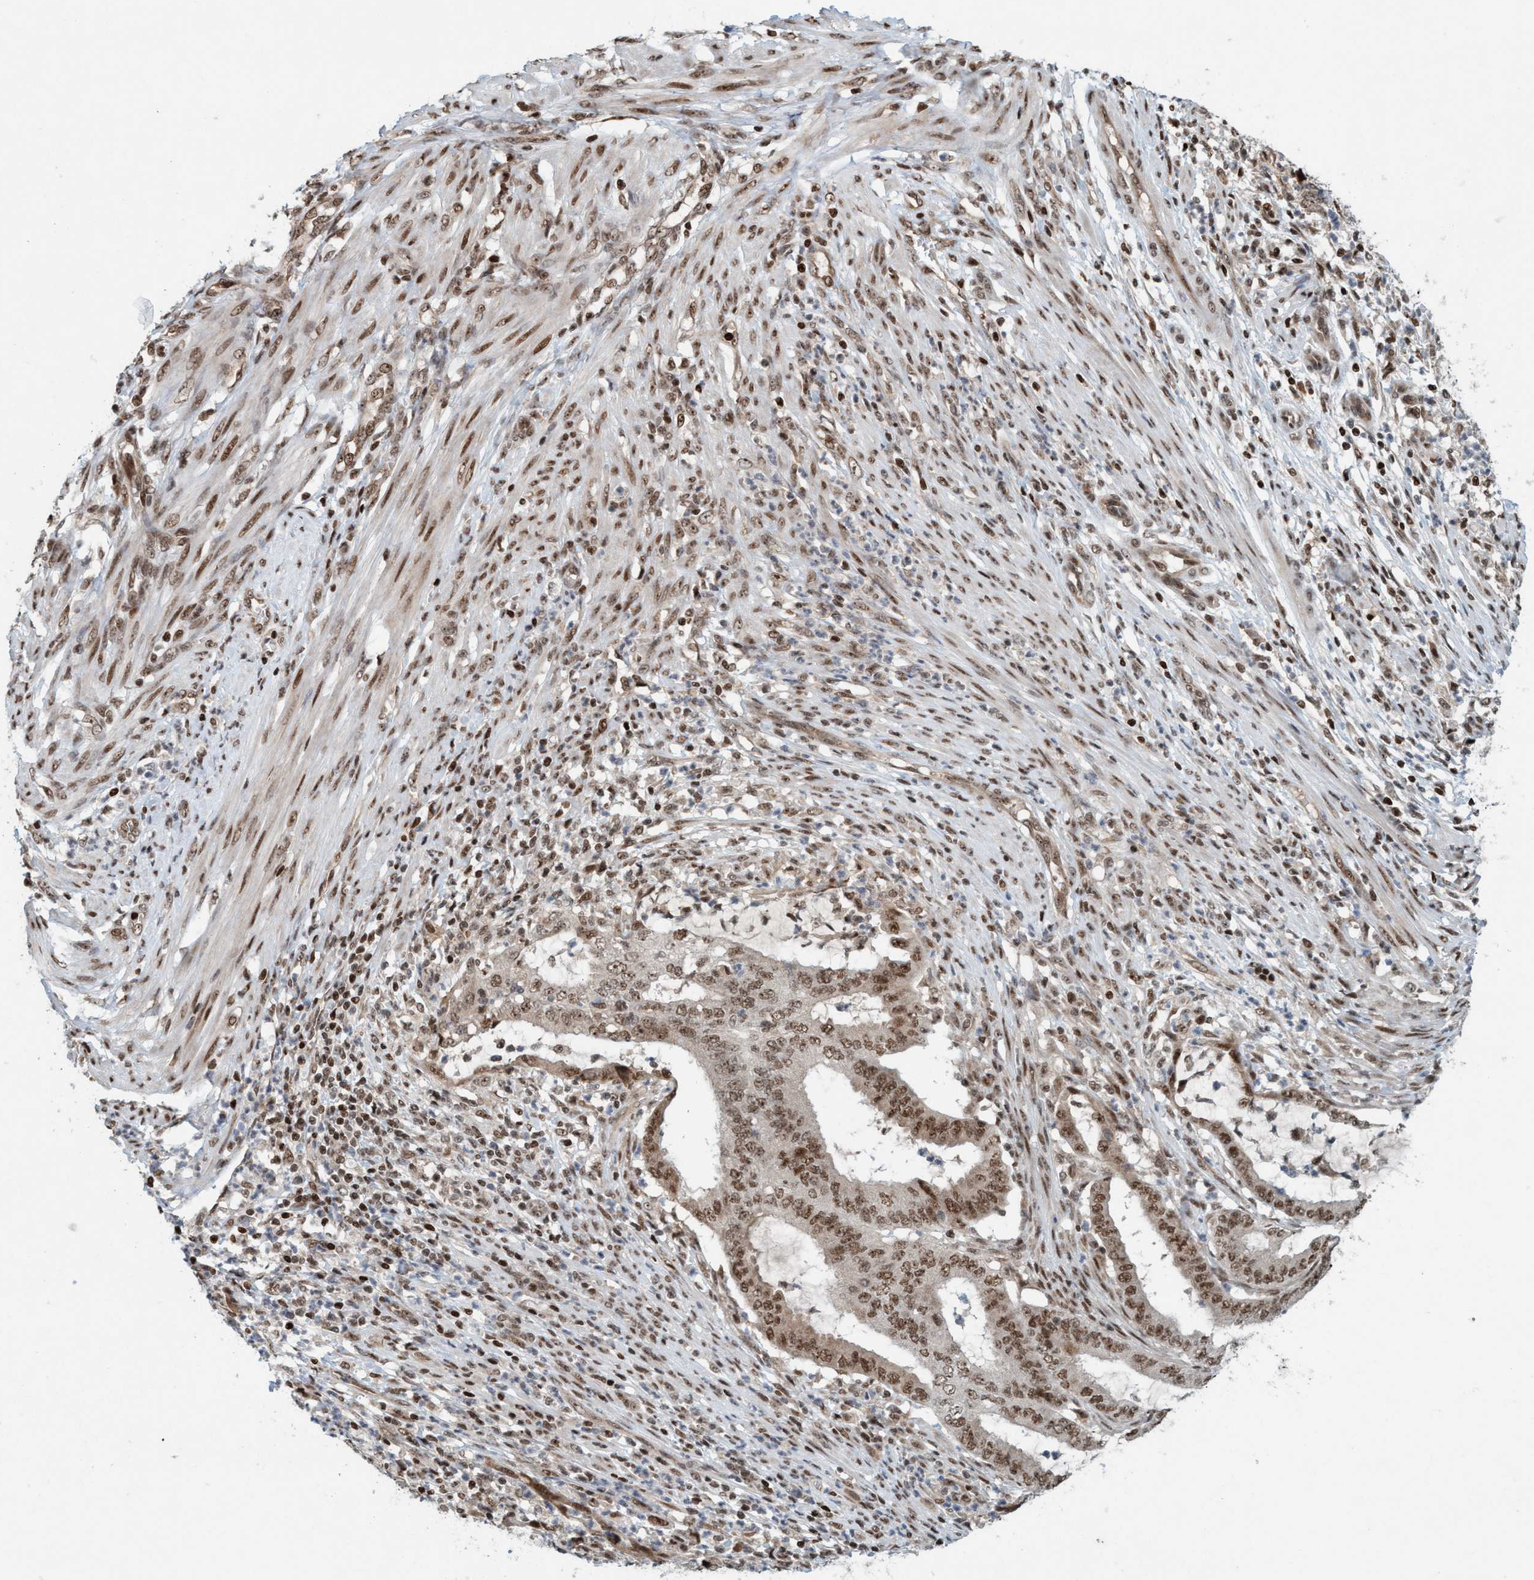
{"staining": {"intensity": "strong", "quantity": ">75%", "location": "nuclear"}, "tissue": "endometrial cancer", "cell_type": "Tumor cells", "image_type": "cancer", "snomed": [{"axis": "morphology", "description": "Adenocarcinoma, NOS"}, {"axis": "topography", "description": "Endometrium"}], "caption": "This is an image of immunohistochemistry (IHC) staining of endometrial adenocarcinoma, which shows strong staining in the nuclear of tumor cells.", "gene": "SMCR8", "patient": {"sex": "female", "age": 51}}